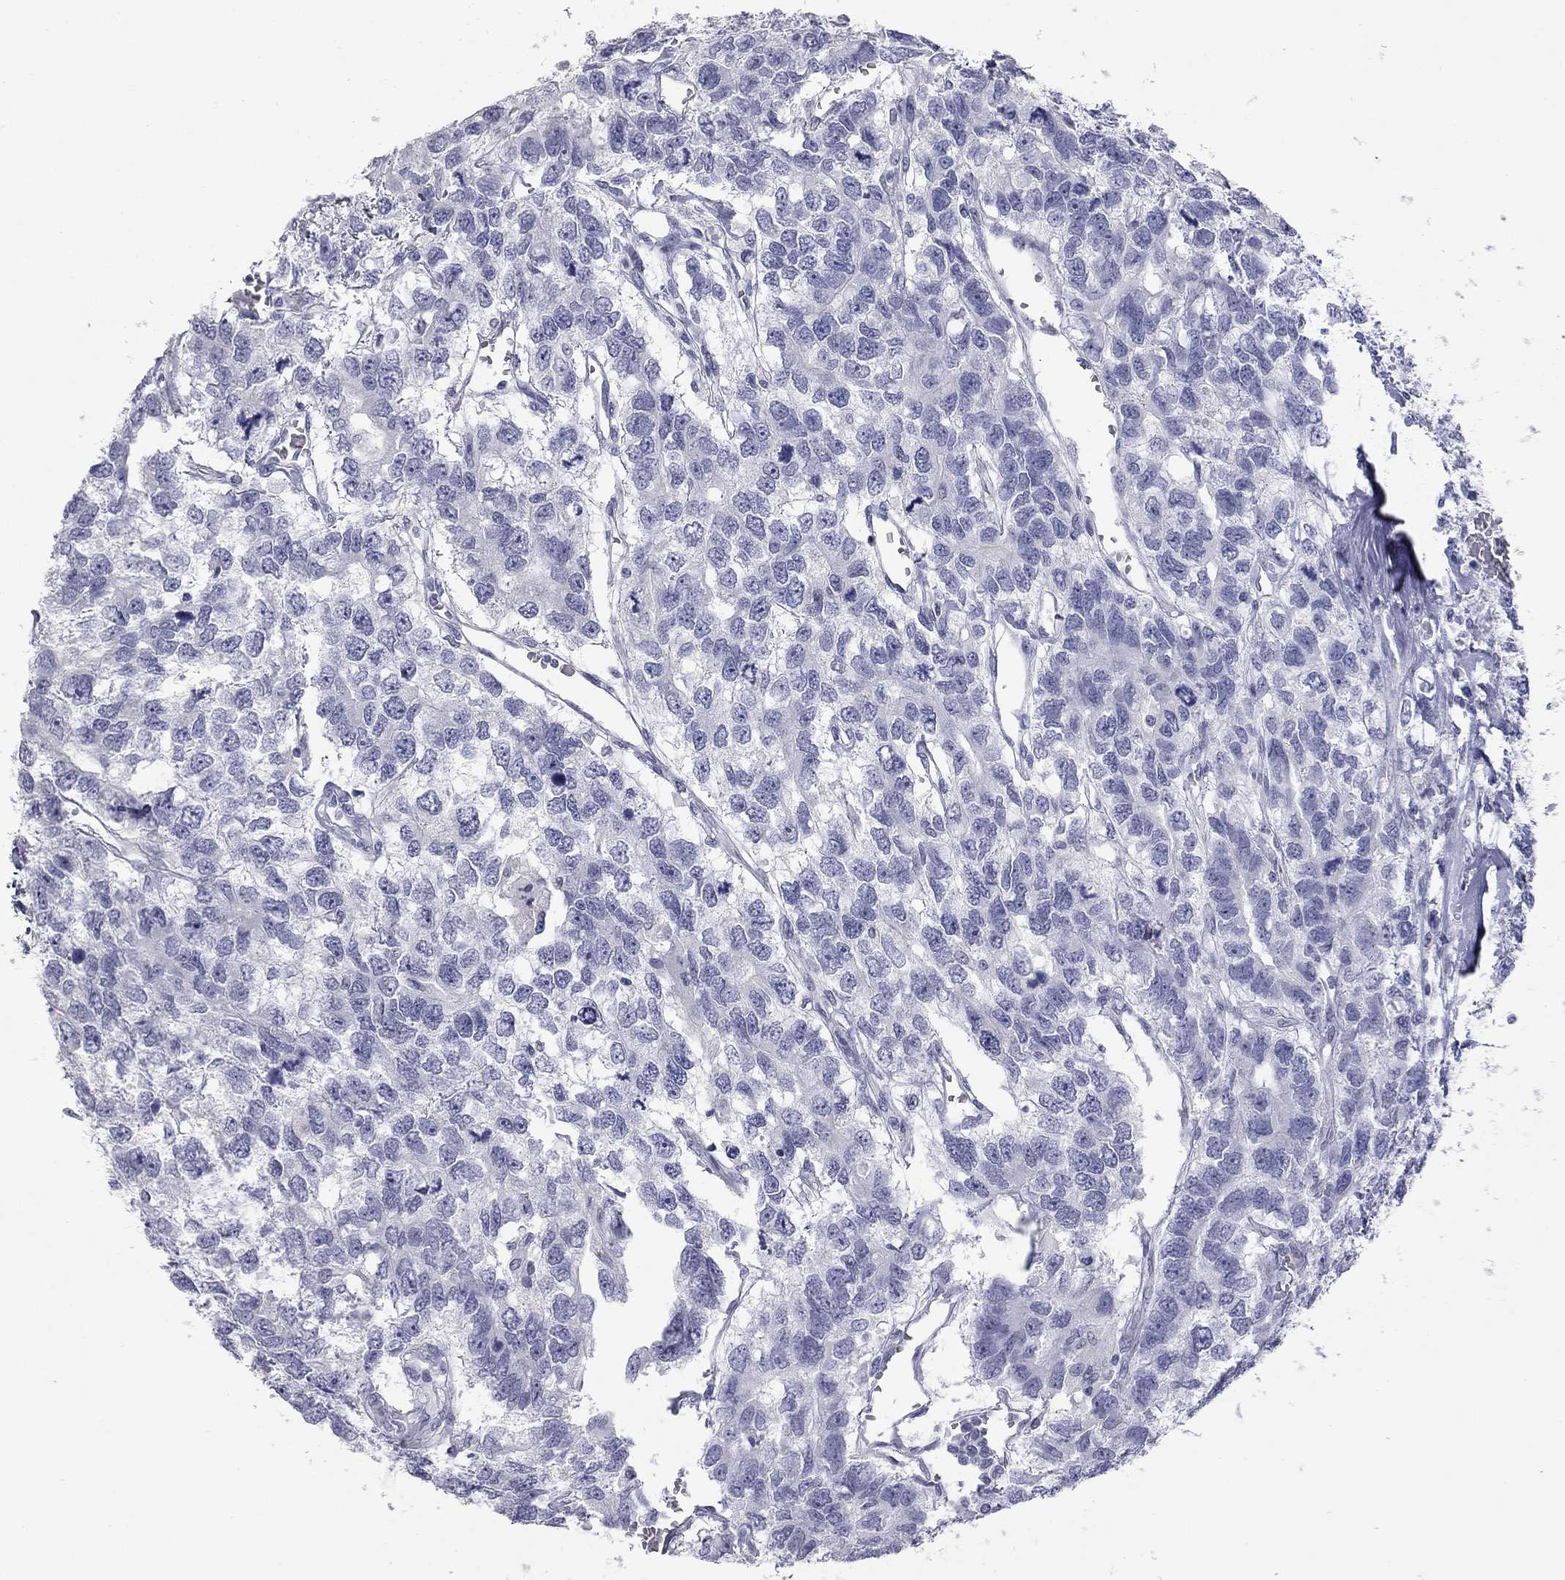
{"staining": {"intensity": "negative", "quantity": "none", "location": "none"}, "tissue": "testis cancer", "cell_type": "Tumor cells", "image_type": "cancer", "snomed": [{"axis": "morphology", "description": "Seminoma, NOS"}, {"axis": "topography", "description": "Testis"}], "caption": "Immunohistochemistry photomicrograph of neoplastic tissue: testis cancer stained with DAB (3,3'-diaminobenzidine) exhibits no significant protein staining in tumor cells.", "gene": "AK8", "patient": {"sex": "male", "age": 52}}